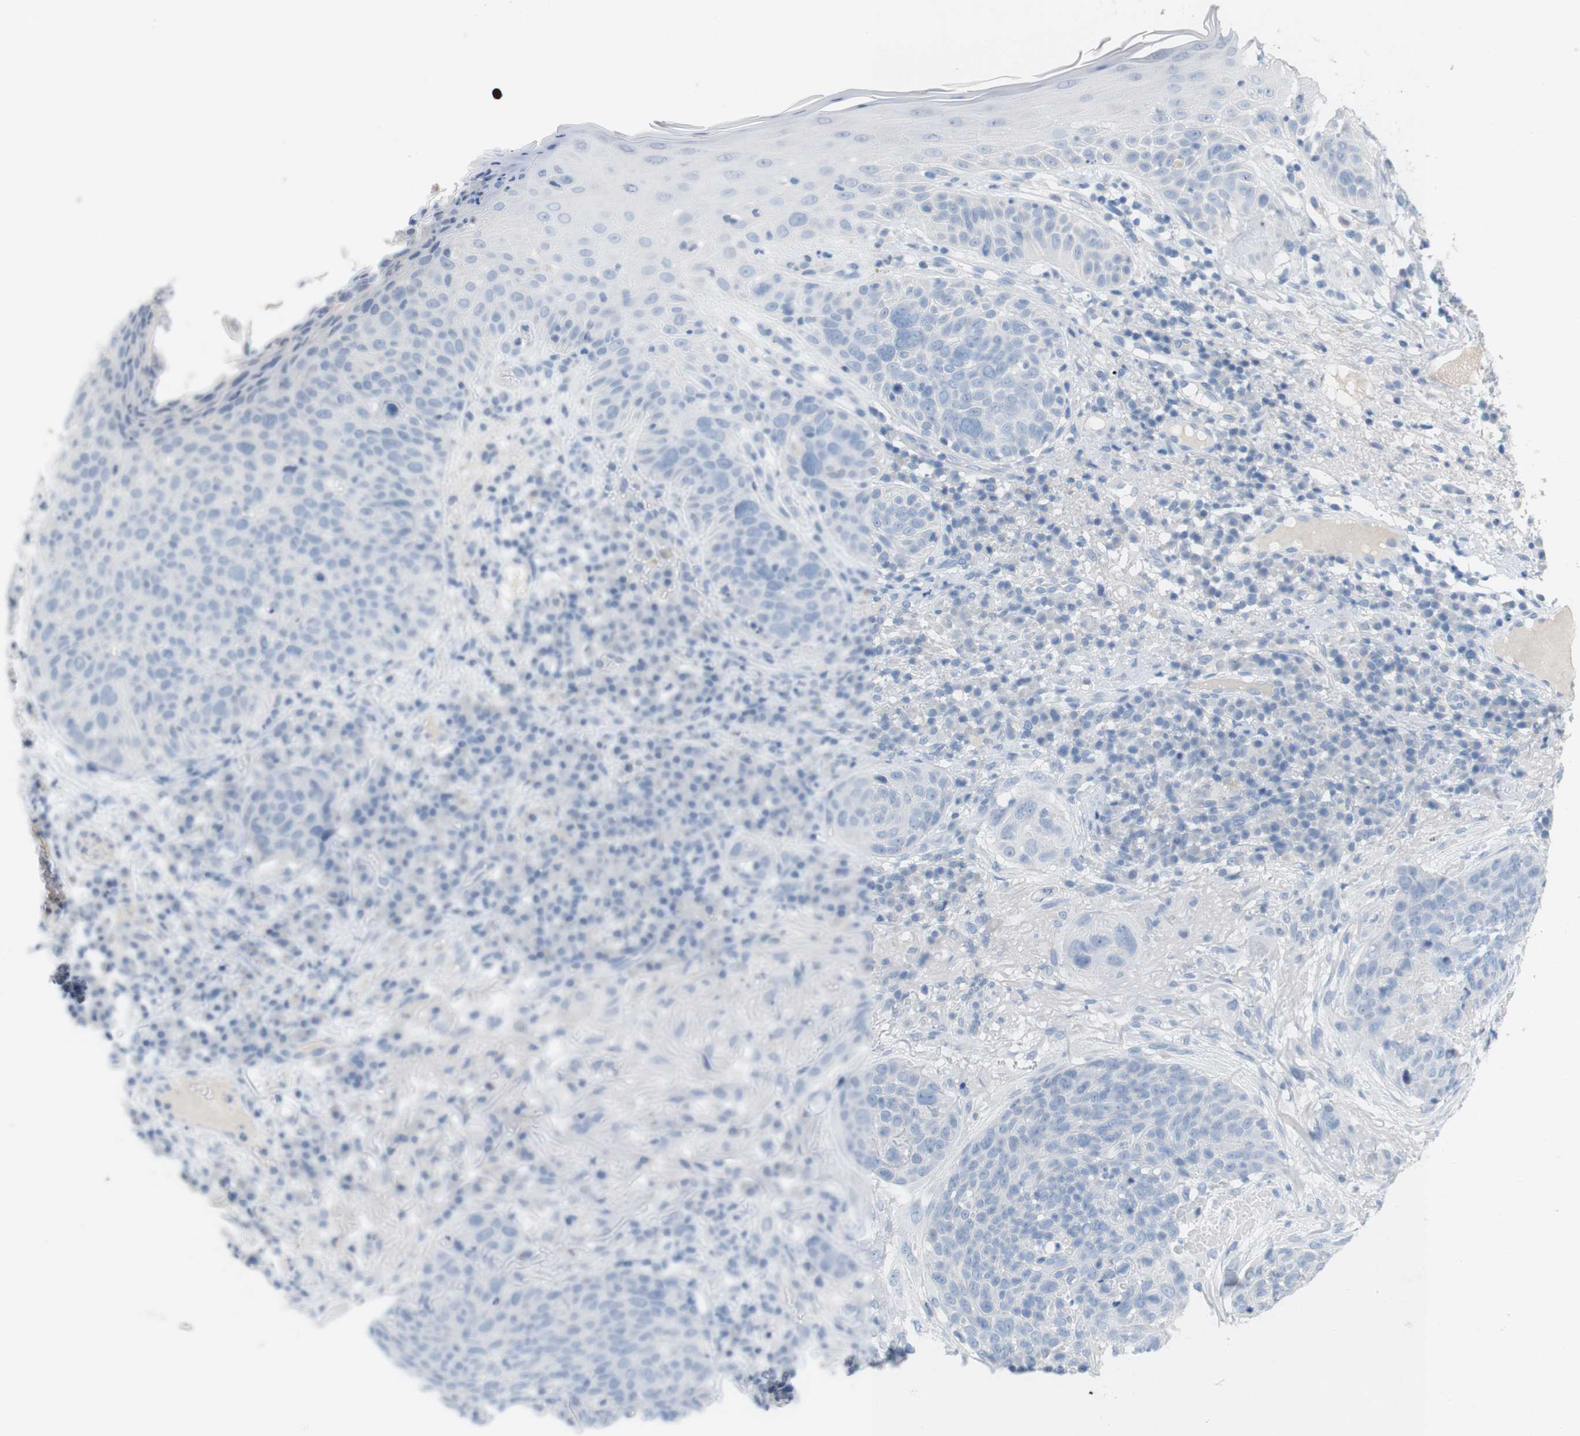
{"staining": {"intensity": "negative", "quantity": "none", "location": "none"}, "tissue": "skin cancer", "cell_type": "Tumor cells", "image_type": "cancer", "snomed": [{"axis": "morphology", "description": "Squamous cell carcinoma in situ, NOS"}, {"axis": "morphology", "description": "Squamous cell carcinoma, NOS"}, {"axis": "topography", "description": "Skin"}], "caption": "There is no significant expression in tumor cells of skin cancer.", "gene": "HBG2", "patient": {"sex": "male", "age": 93}}